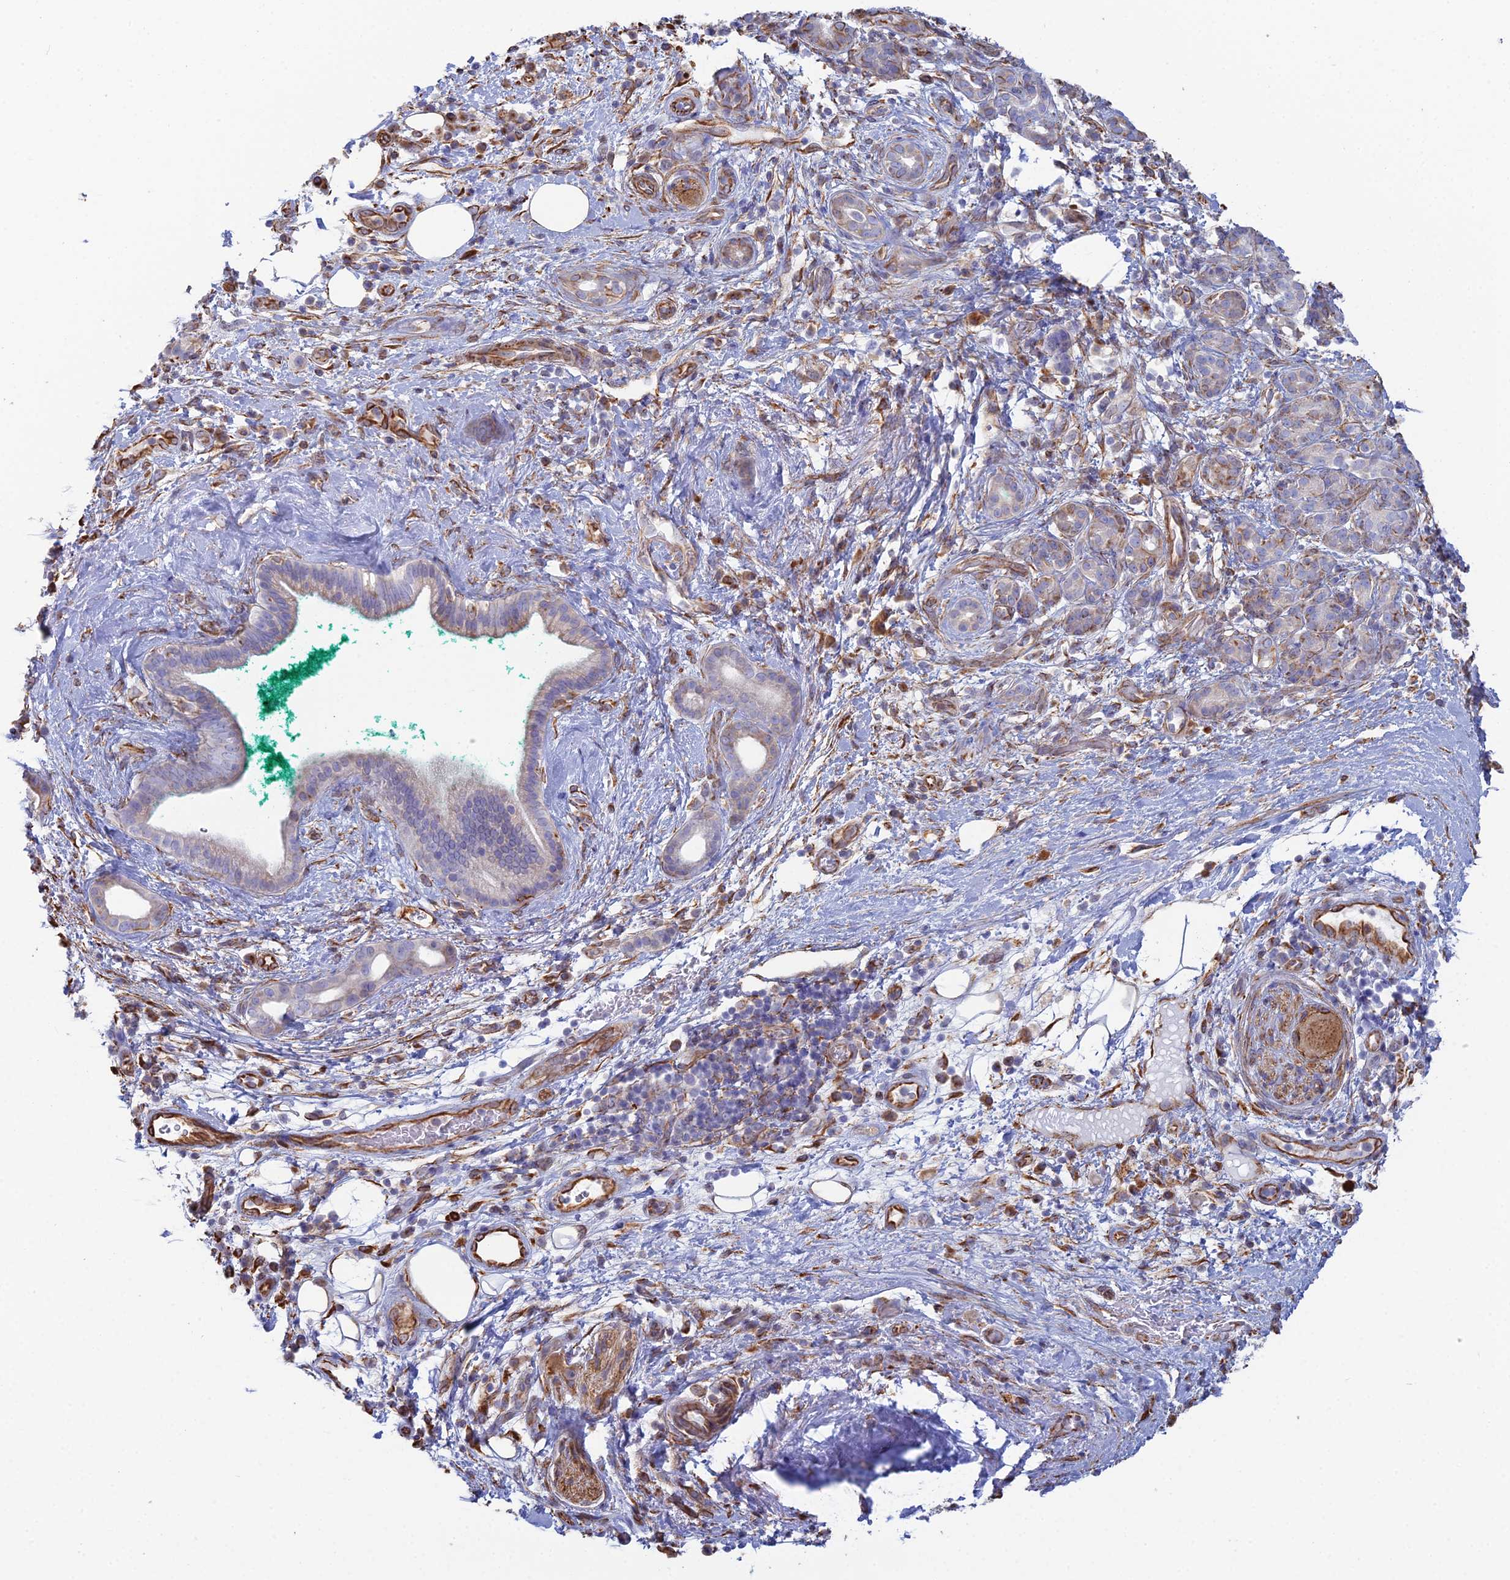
{"staining": {"intensity": "negative", "quantity": "none", "location": "none"}, "tissue": "pancreatic cancer", "cell_type": "Tumor cells", "image_type": "cancer", "snomed": [{"axis": "morphology", "description": "Adenocarcinoma, NOS"}, {"axis": "topography", "description": "Pancreas"}], "caption": "Tumor cells show no significant positivity in pancreatic cancer (adenocarcinoma).", "gene": "CLVS2", "patient": {"sex": "male", "age": 78}}